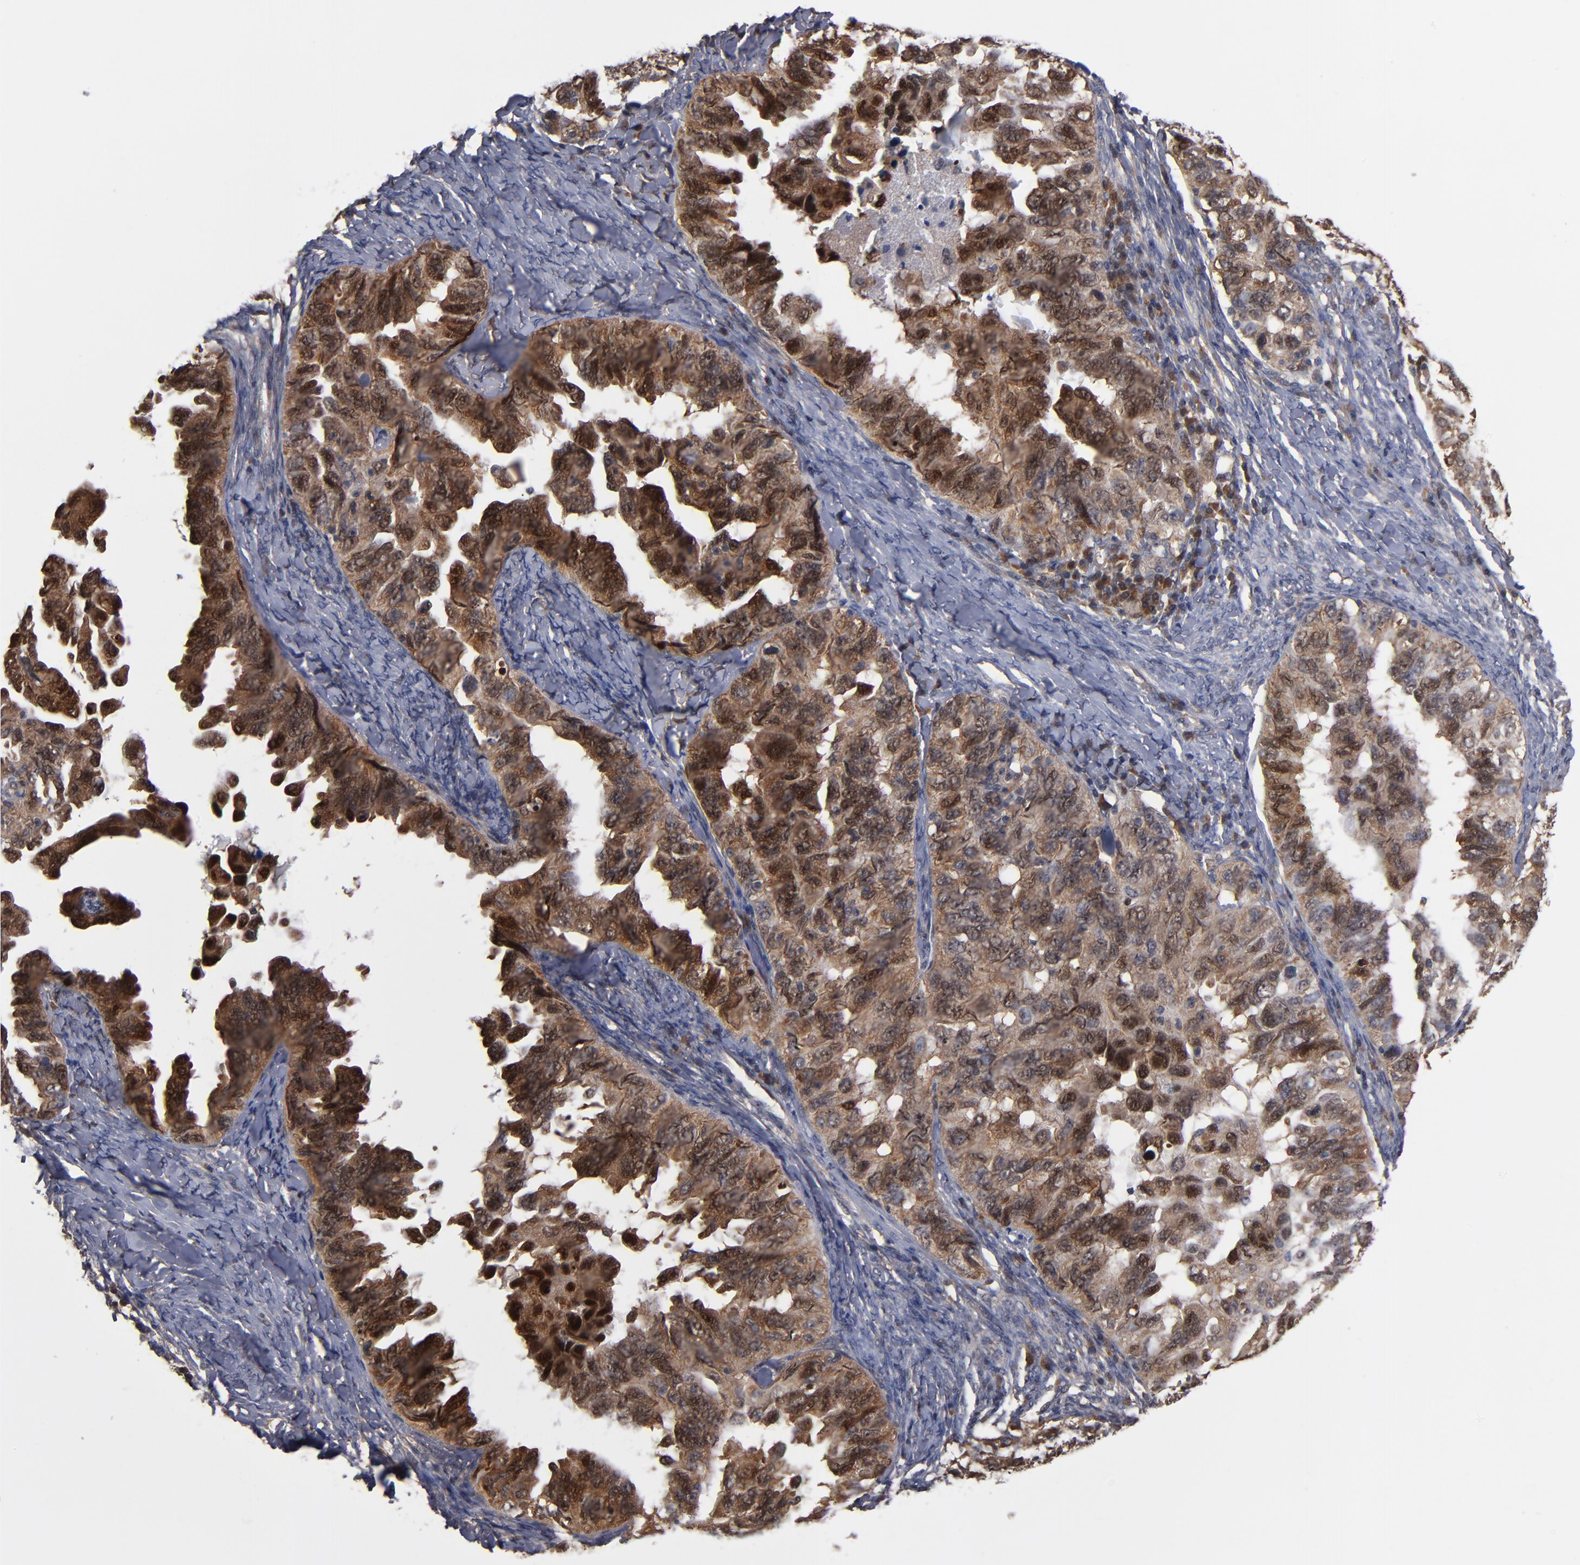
{"staining": {"intensity": "strong", "quantity": ">75%", "location": "cytoplasmic/membranous,nuclear"}, "tissue": "ovarian cancer", "cell_type": "Tumor cells", "image_type": "cancer", "snomed": [{"axis": "morphology", "description": "Cystadenocarcinoma, serous, NOS"}, {"axis": "topography", "description": "Ovary"}], "caption": "Ovarian cancer was stained to show a protein in brown. There is high levels of strong cytoplasmic/membranous and nuclear positivity in approximately >75% of tumor cells. (IHC, brightfield microscopy, high magnification).", "gene": "ALG13", "patient": {"sex": "female", "age": 82}}